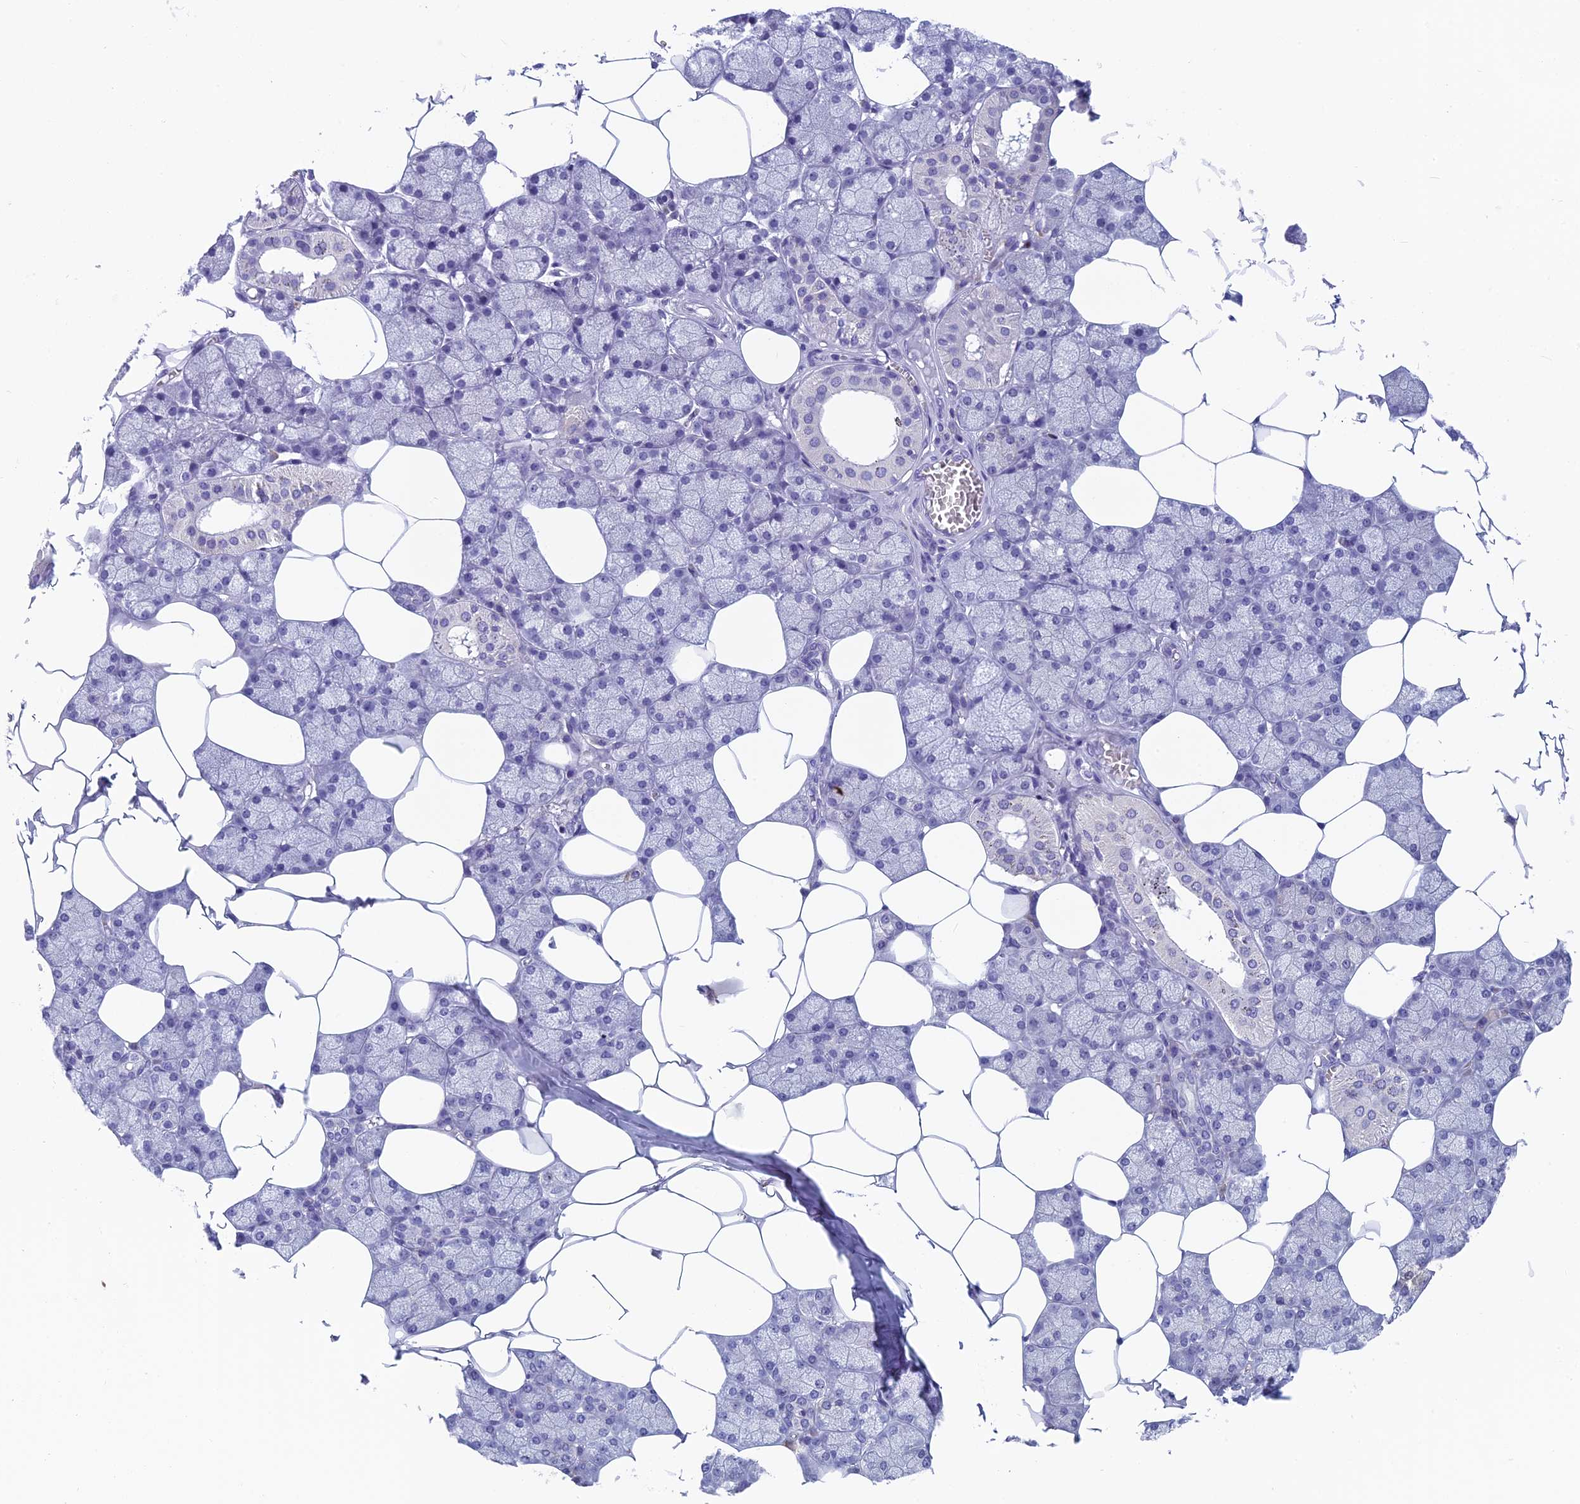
{"staining": {"intensity": "negative", "quantity": "none", "location": "none"}, "tissue": "salivary gland", "cell_type": "Glandular cells", "image_type": "normal", "snomed": [{"axis": "morphology", "description": "Normal tissue, NOS"}, {"axis": "topography", "description": "Salivary gland"}], "caption": "An image of salivary gland stained for a protein shows no brown staining in glandular cells.", "gene": "MRI1", "patient": {"sex": "male", "age": 62}}